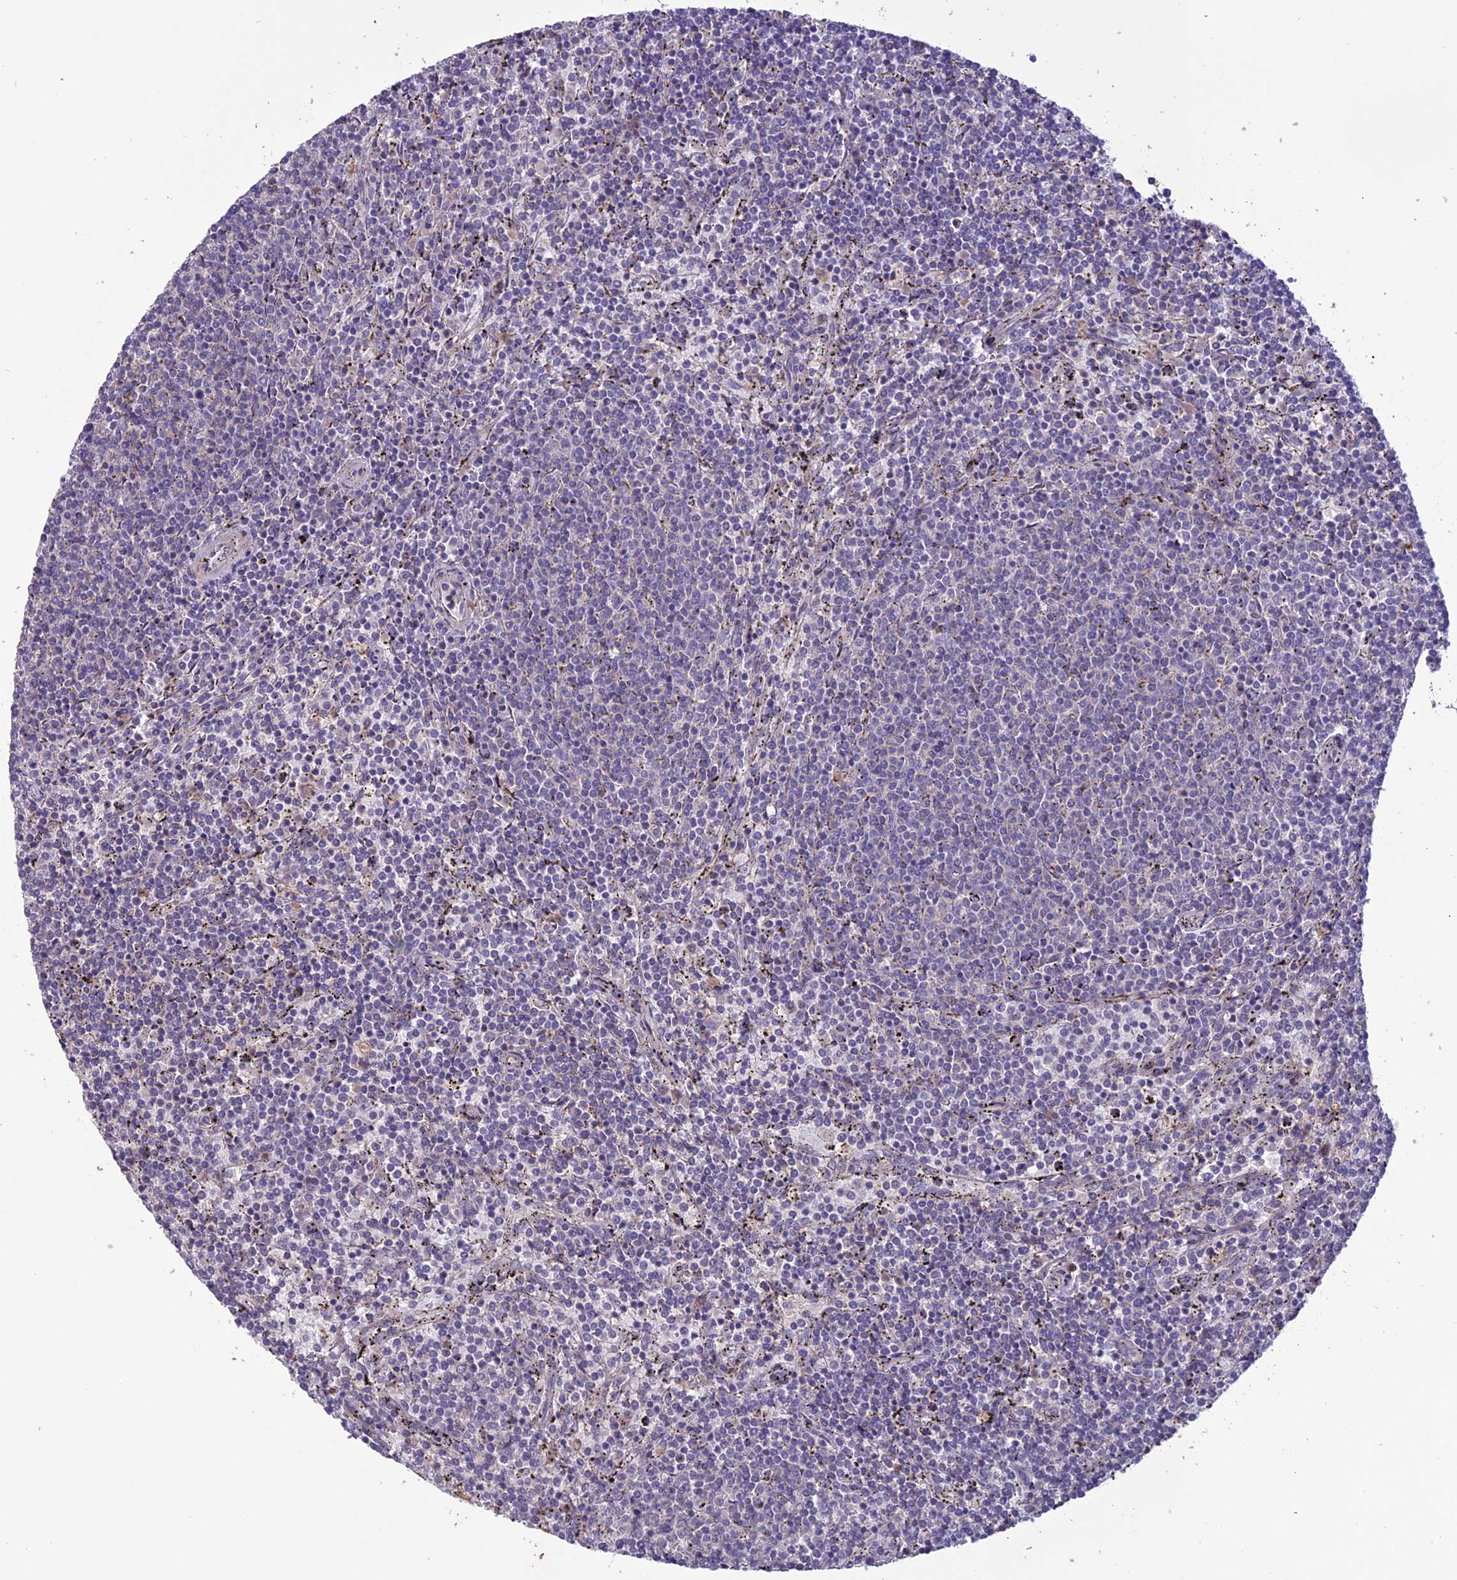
{"staining": {"intensity": "negative", "quantity": "none", "location": "none"}, "tissue": "lymphoma", "cell_type": "Tumor cells", "image_type": "cancer", "snomed": [{"axis": "morphology", "description": "Malignant lymphoma, non-Hodgkin's type, Low grade"}, {"axis": "topography", "description": "Spleen"}], "caption": "There is no significant positivity in tumor cells of malignant lymphoma, non-Hodgkin's type (low-grade). Nuclei are stained in blue.", "gene": "C2orf76", "patient": {"sex": "female", "age": 50}}